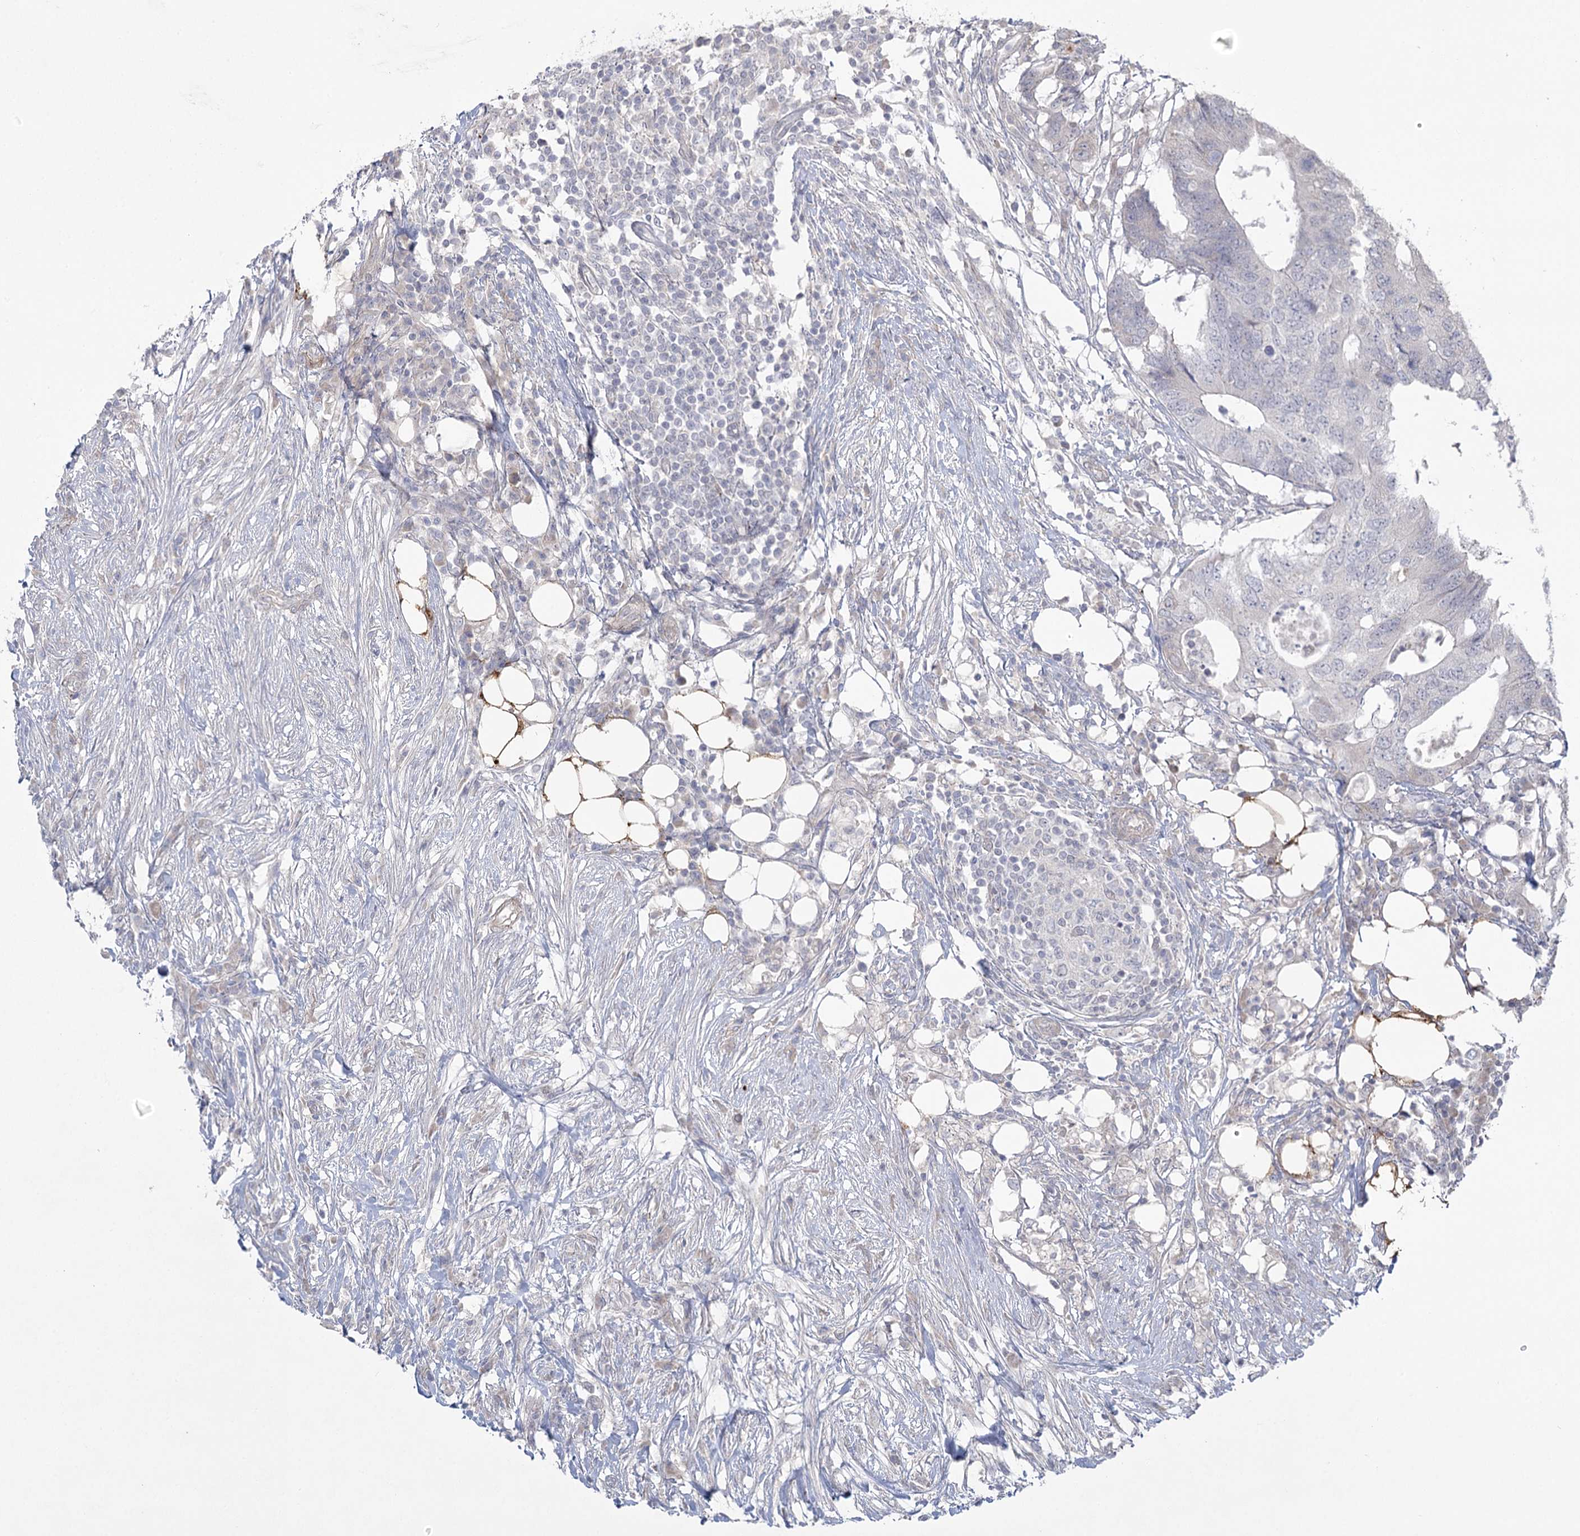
{"staining": {"intensity": "negative", "quantity": "none", "location": "none"}, "tissue": "colorectal cancer", "cell_type": "Tumor cells", "image_type": "cancer", "snomed": [{"axis": "morphology", "description": "Adenocarcinoma, NOS"}, {"axis": "topography", "description": "Colon"}], "caption": "The micrograph shows no staining of tumor cells in colorectal adenocarcinoma.", "gene": "AMTN", "patient": {"sex": "male", "age": 71}}